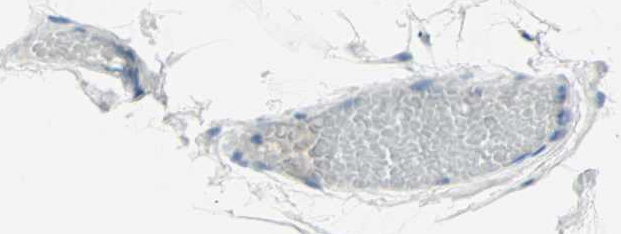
{"staining": {"intensity": "negative", "quantity": "none", "location": "none"}, "tissue": "adipose tissue", "cell_type": "Adipocytes", "image_type": "normal", "snomed": [{"axis": "morphology", "description": "Normal tissue, NOS"}, {"axis": "topography", "description": "Breast"}, {"axis": "topography", "description": "Adipose tissue"}], "caption": "High power microscopy photomicrograph of an immunohistochemistry image of normal adipose tissue, revealing no significant staining in adipocytes.", "gene": "NEFH", "patient": {"sex": "female", "age": 25}}